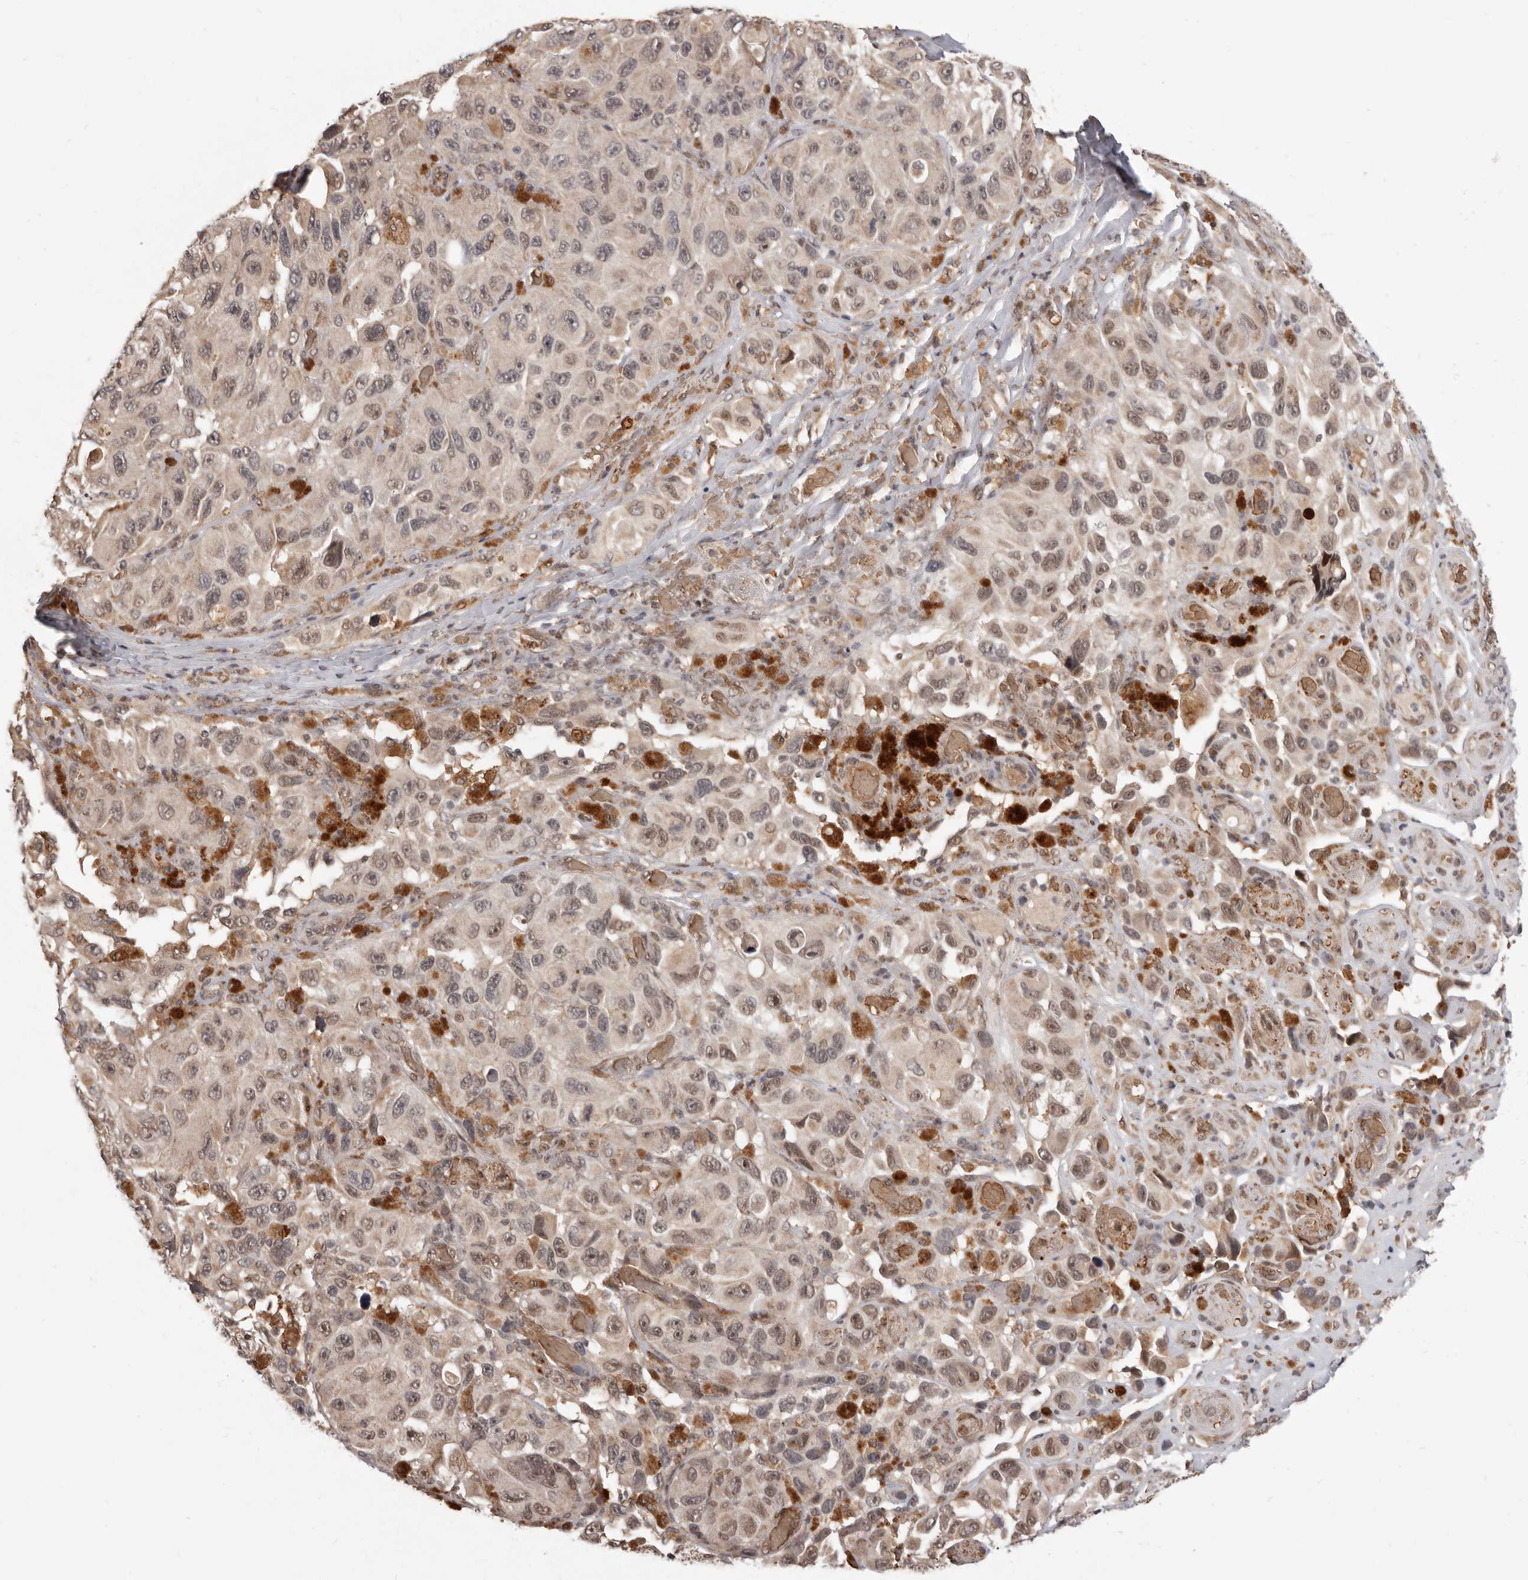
{"staining": {"intensity": "weak", "quantity": "25%-75%", "location": "cytoplasmic/membranous,nuclear"}, "tissue": "melanoma", "cell_type": "Tumor cells", "image_type": "cancer", "snomed": [{"axis": "morphology", "description": "Malignant melanoma, NOS"}, {"axis": "topography", "description": "Skin"}], "caption": "Protein expression by immunohistochemistry displays weak cytoplasmic/membranous and nuclear positivity in approximately 25%-75% of tumor cells in melanoma. (DAB IHC with brightfield microscopy, high magnification).", "gene": "NCOA3", "patient": {"sex": "female", "age": 73}}